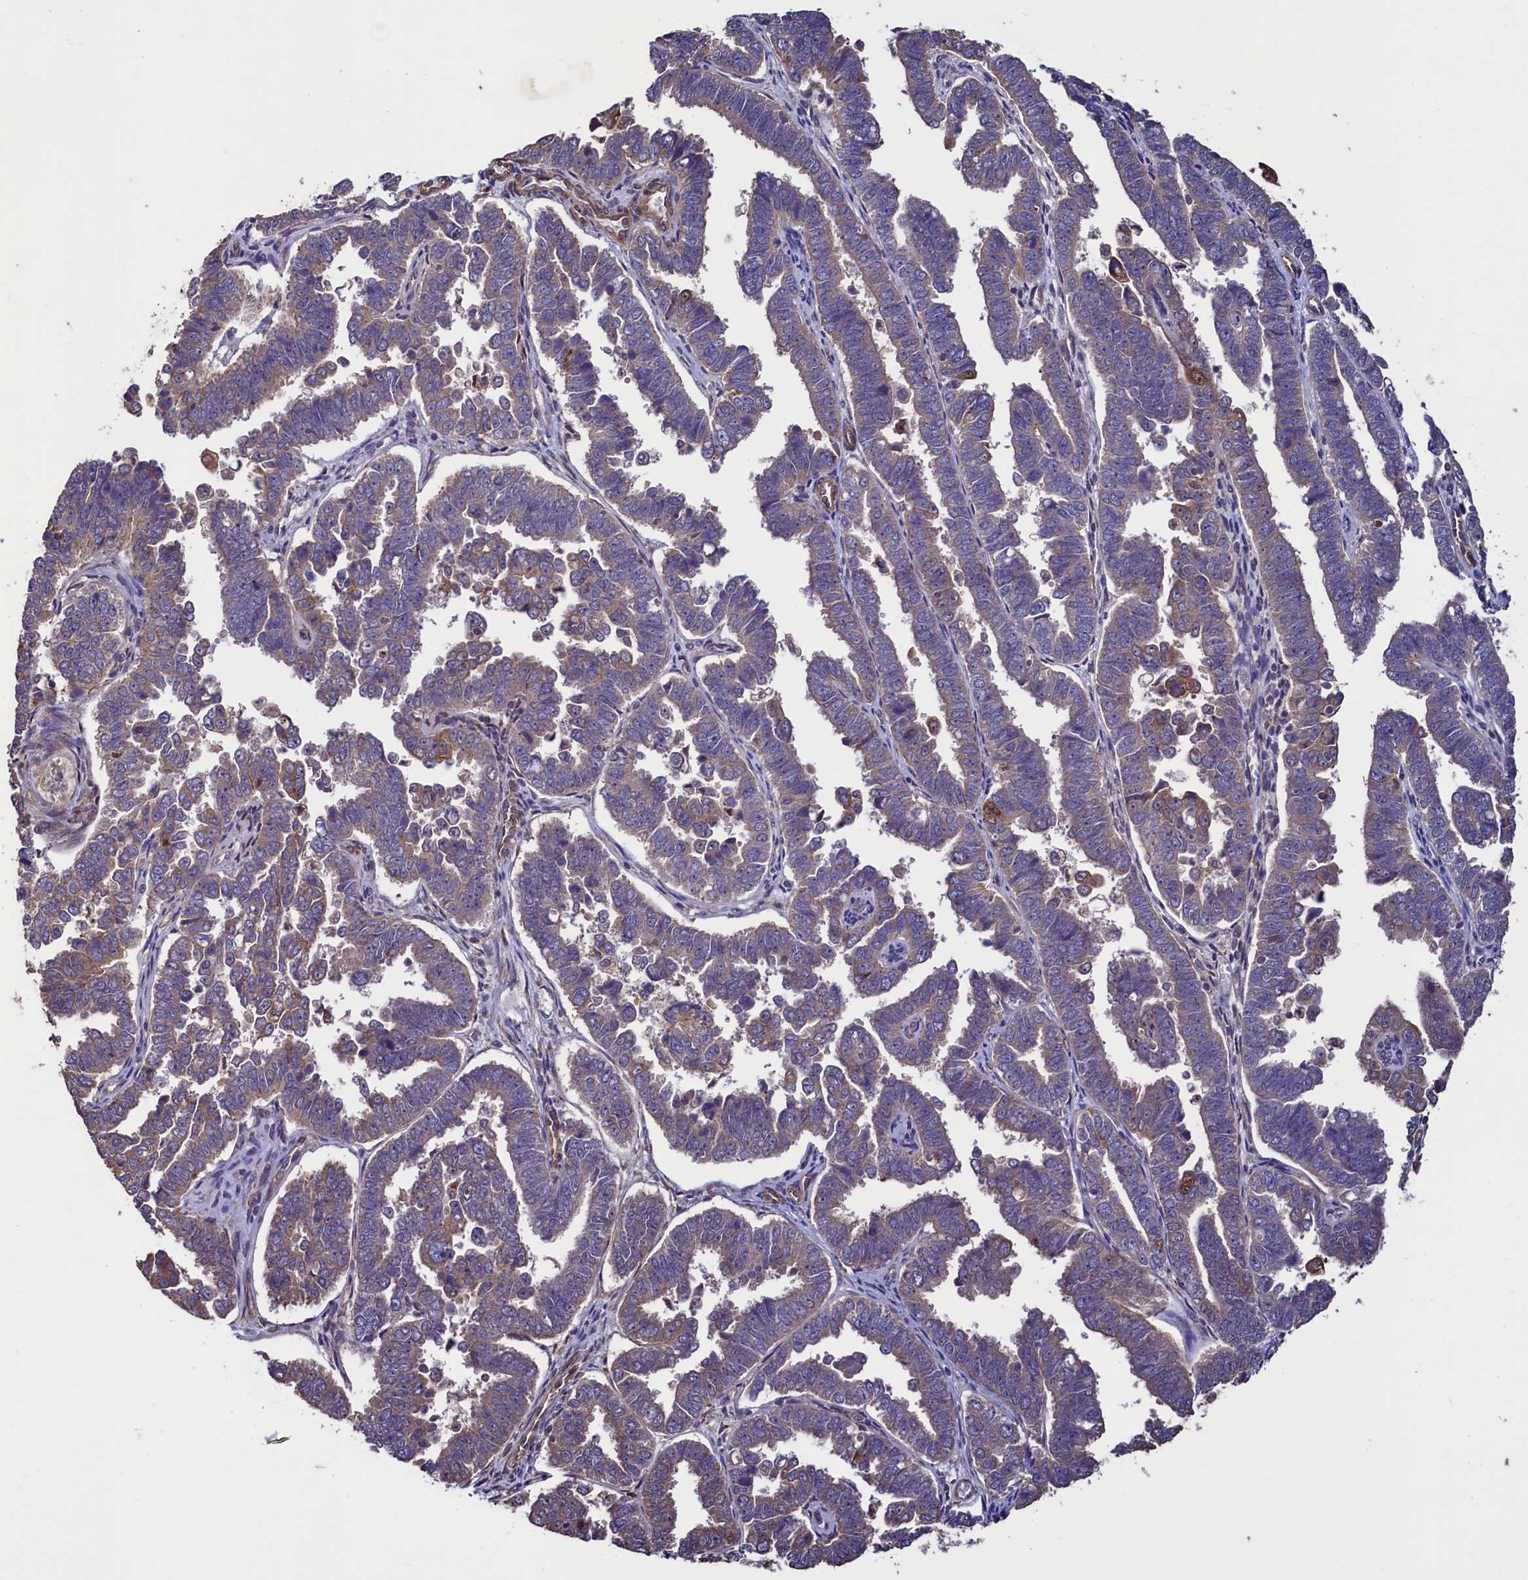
{"staining": {"intensity": "weak", "quantity": "<25%", "location": "cytoplasmic/membranous"}, "tissue": "endometrial cancer", "cell_type": "Tumor cells", "image_type": "cancer", "snomed": [{"axis": "morphology", "description": "Adenocarcinoma, NOS"}, {"axis": "topography", "description": "Endometrium"}], "caption": "Photomicrograph shows no protein staining in tumor cells of endometrial cancer (adenocarcinoma) tissue.", "gene": "ATXN2L", "patient": {"sex": "female", "age": 75}}